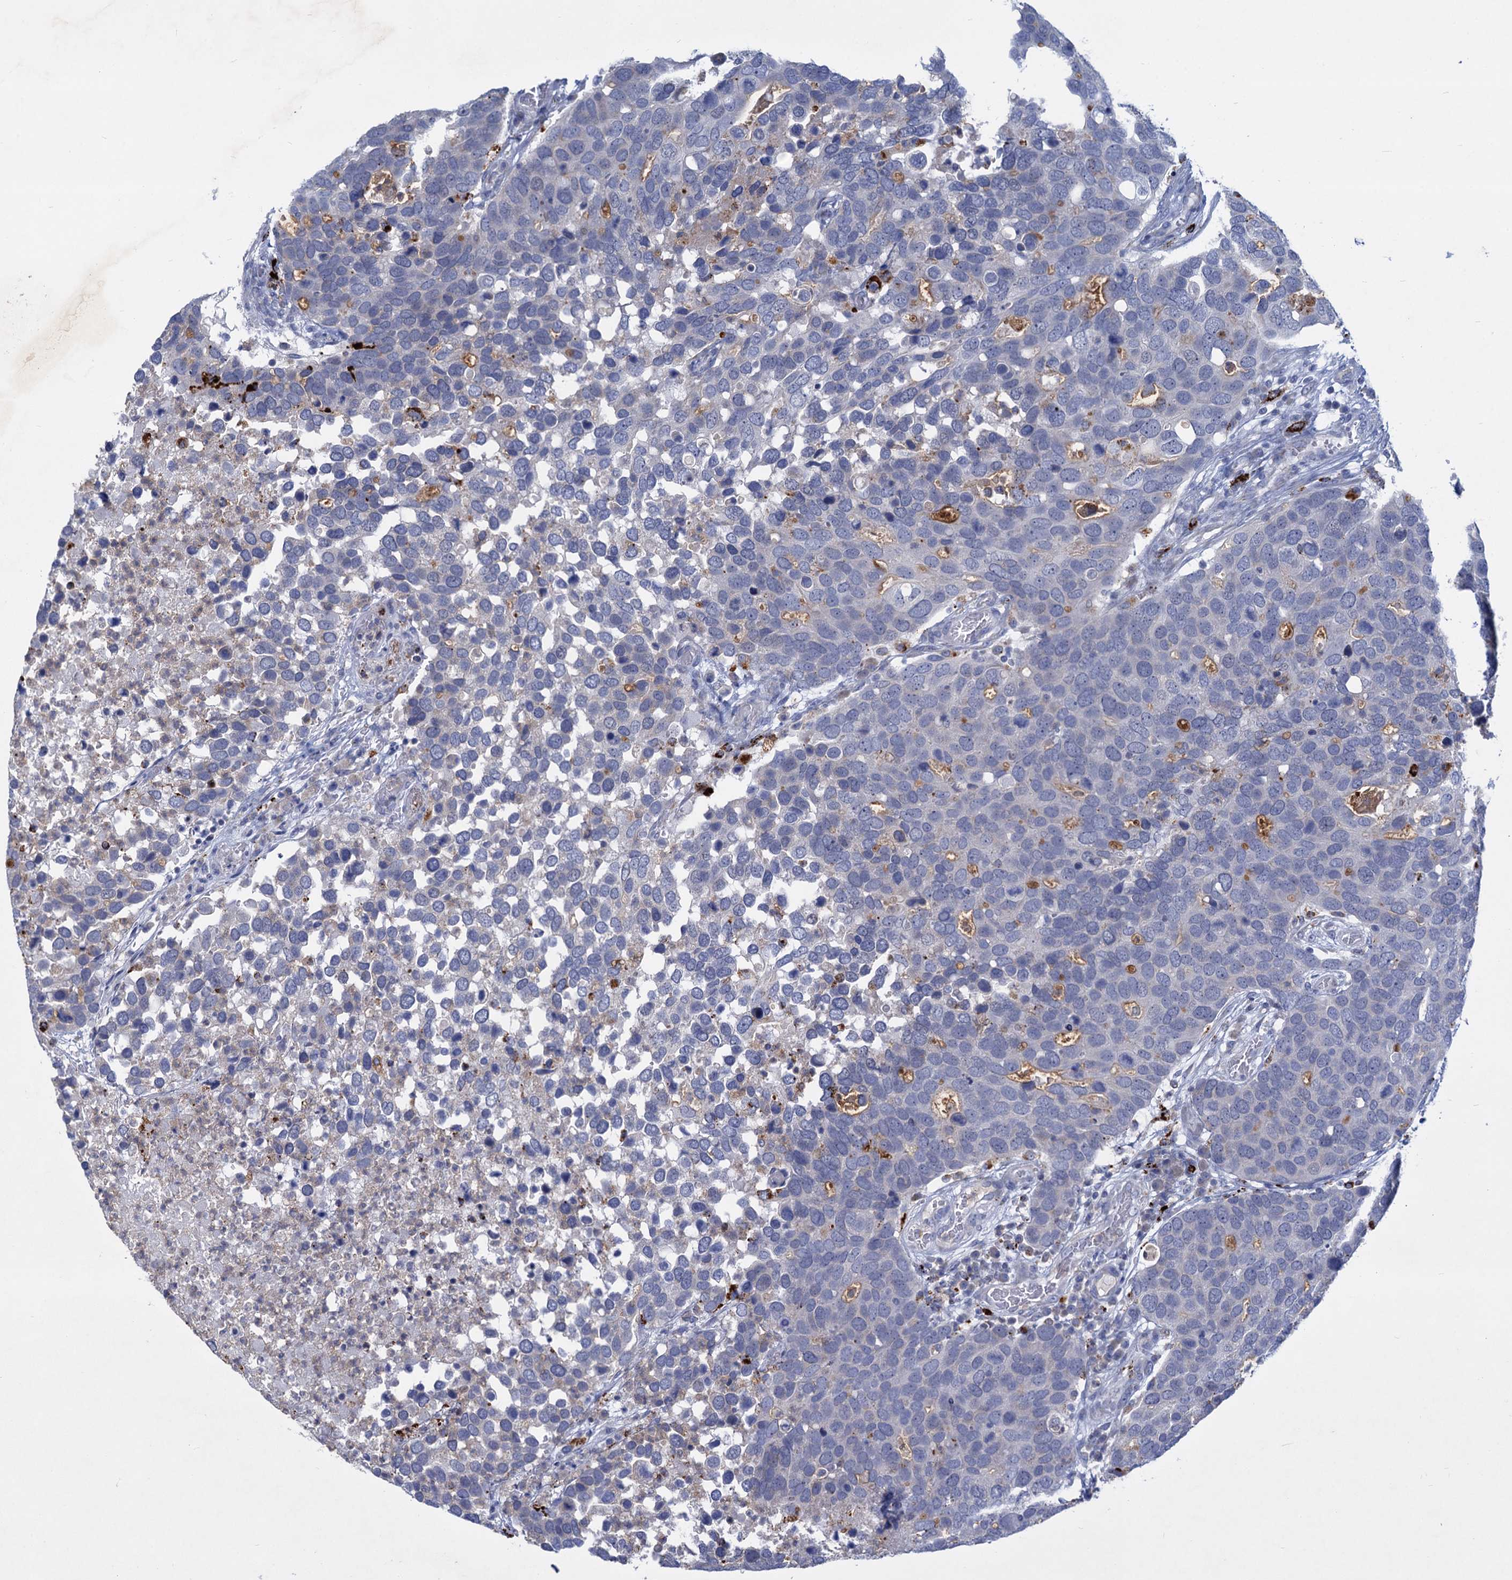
{"staining": {"intensity": "negative", "quantity": "none", "location": "none"}, "tissue": "breast cancer", "cell_type": "Tumor cells", "image_type": "cancer", "snomed": [{"axis": "morphology", "description": "Duct carcinoma"}, {"axis": "topography", "description": "Breast"}], "caption": "Tumor cells show no significant protein positivity in breast infiltrating ductal carcinoma. (DAB (3,3'-diaminobenzidine) immunohistochemistry (IHC), high magnification).", "gene": "ANKS3", "patient": {"sex": "female", "age": 83}}